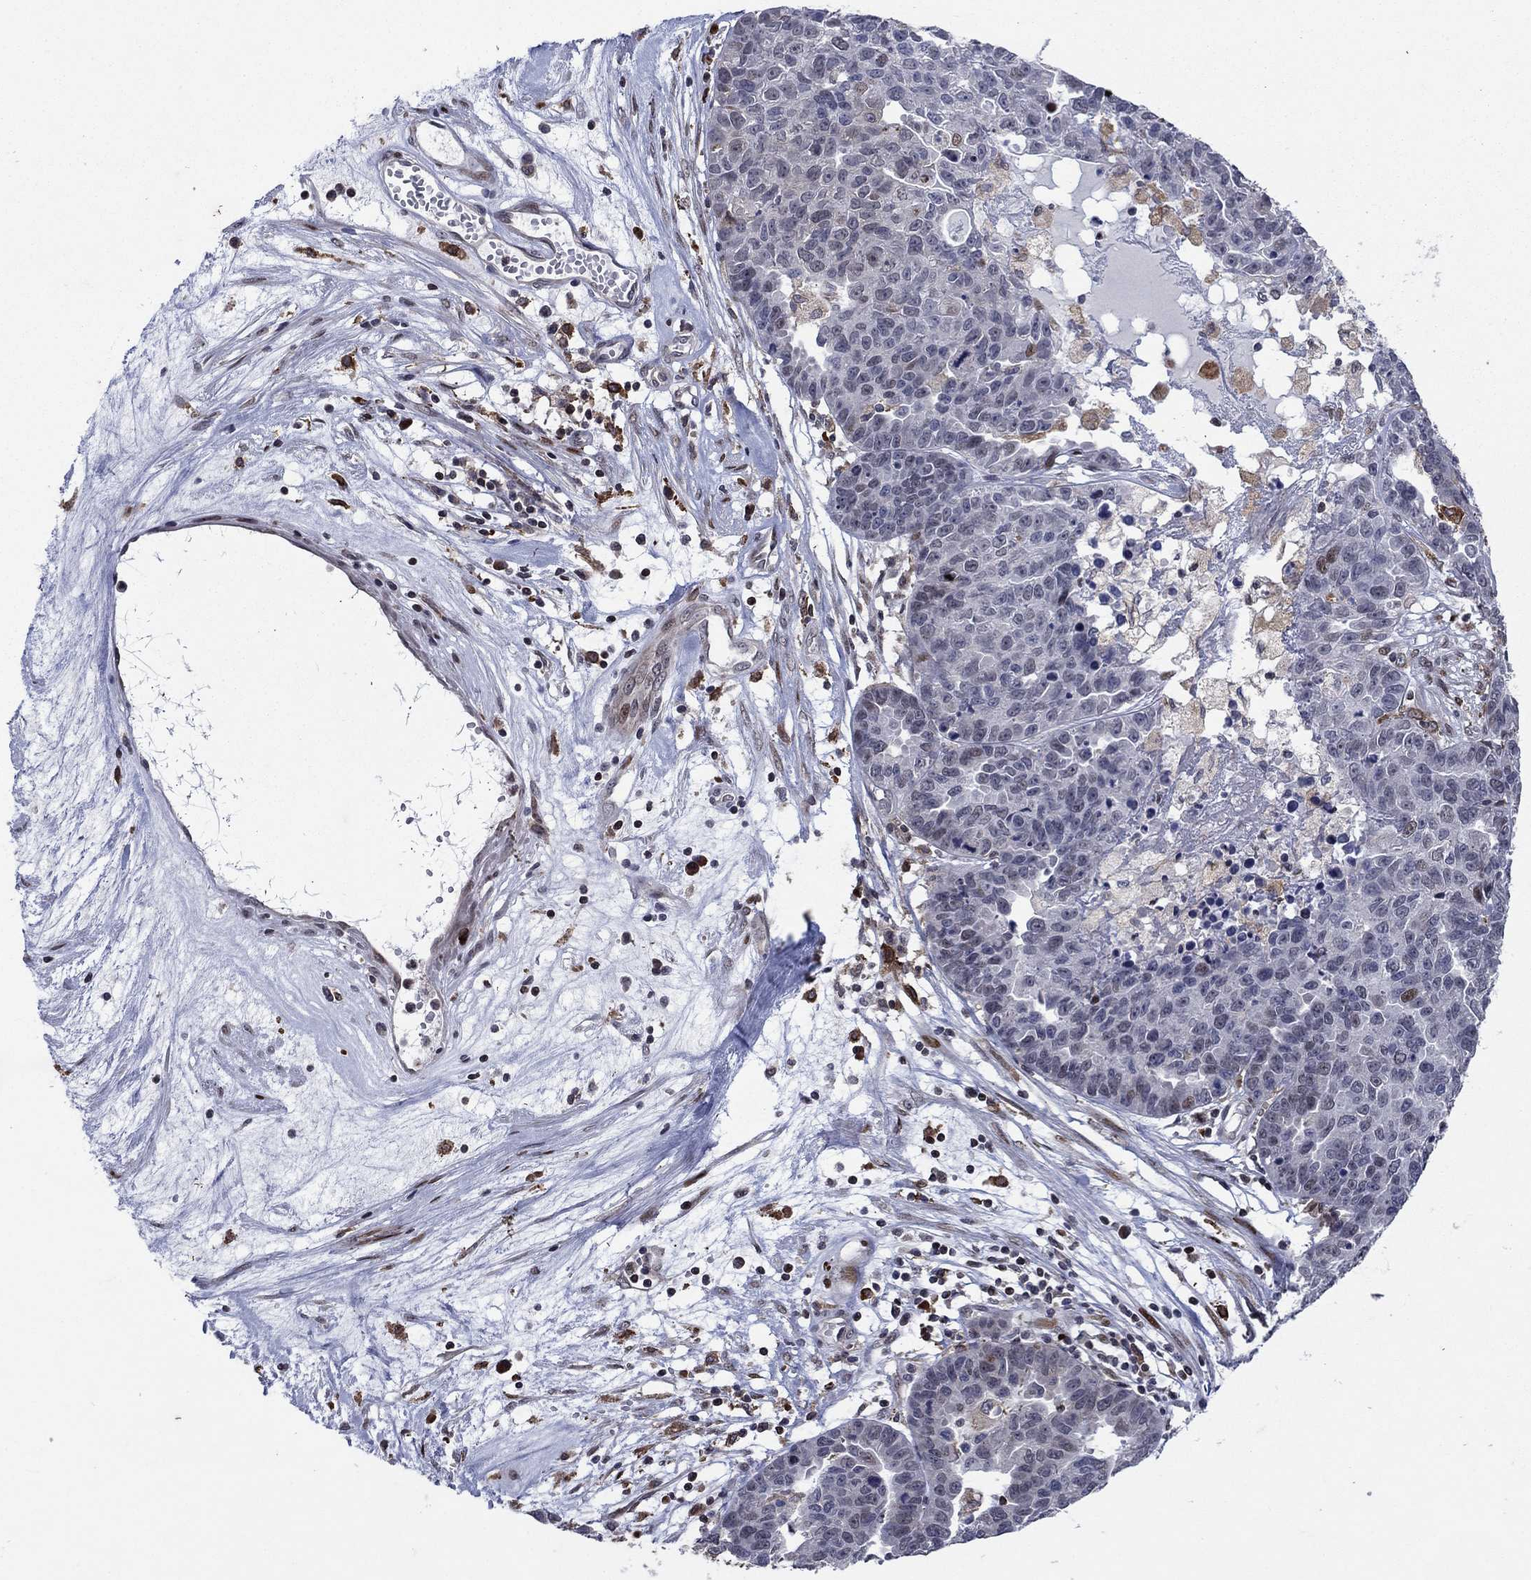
{"staining": {"intensity": "moderate", "quantity": "<25%", "location": "cytoplasmic/membranous"}, "tissue": "ovarian cancer", "cell_type": "Tumor cells", "image_type": "cancer", "snomed": [{"axis": "morphology", "description": "Cystadenocarcinoma, serous, NOS"}, {"axis": "topography", "description": "Ovary"}], "caption": "Tumor cells display low levels of moderate cytoplasmic/membranous staining in approximately <25% of cells in human serous cystadenocarcinoma (ovarian). (Brightfield microscopy of DAB IHC at high magnification).", "gene": "DHRS7", "patient": {"sex": "female", "age": 87}}